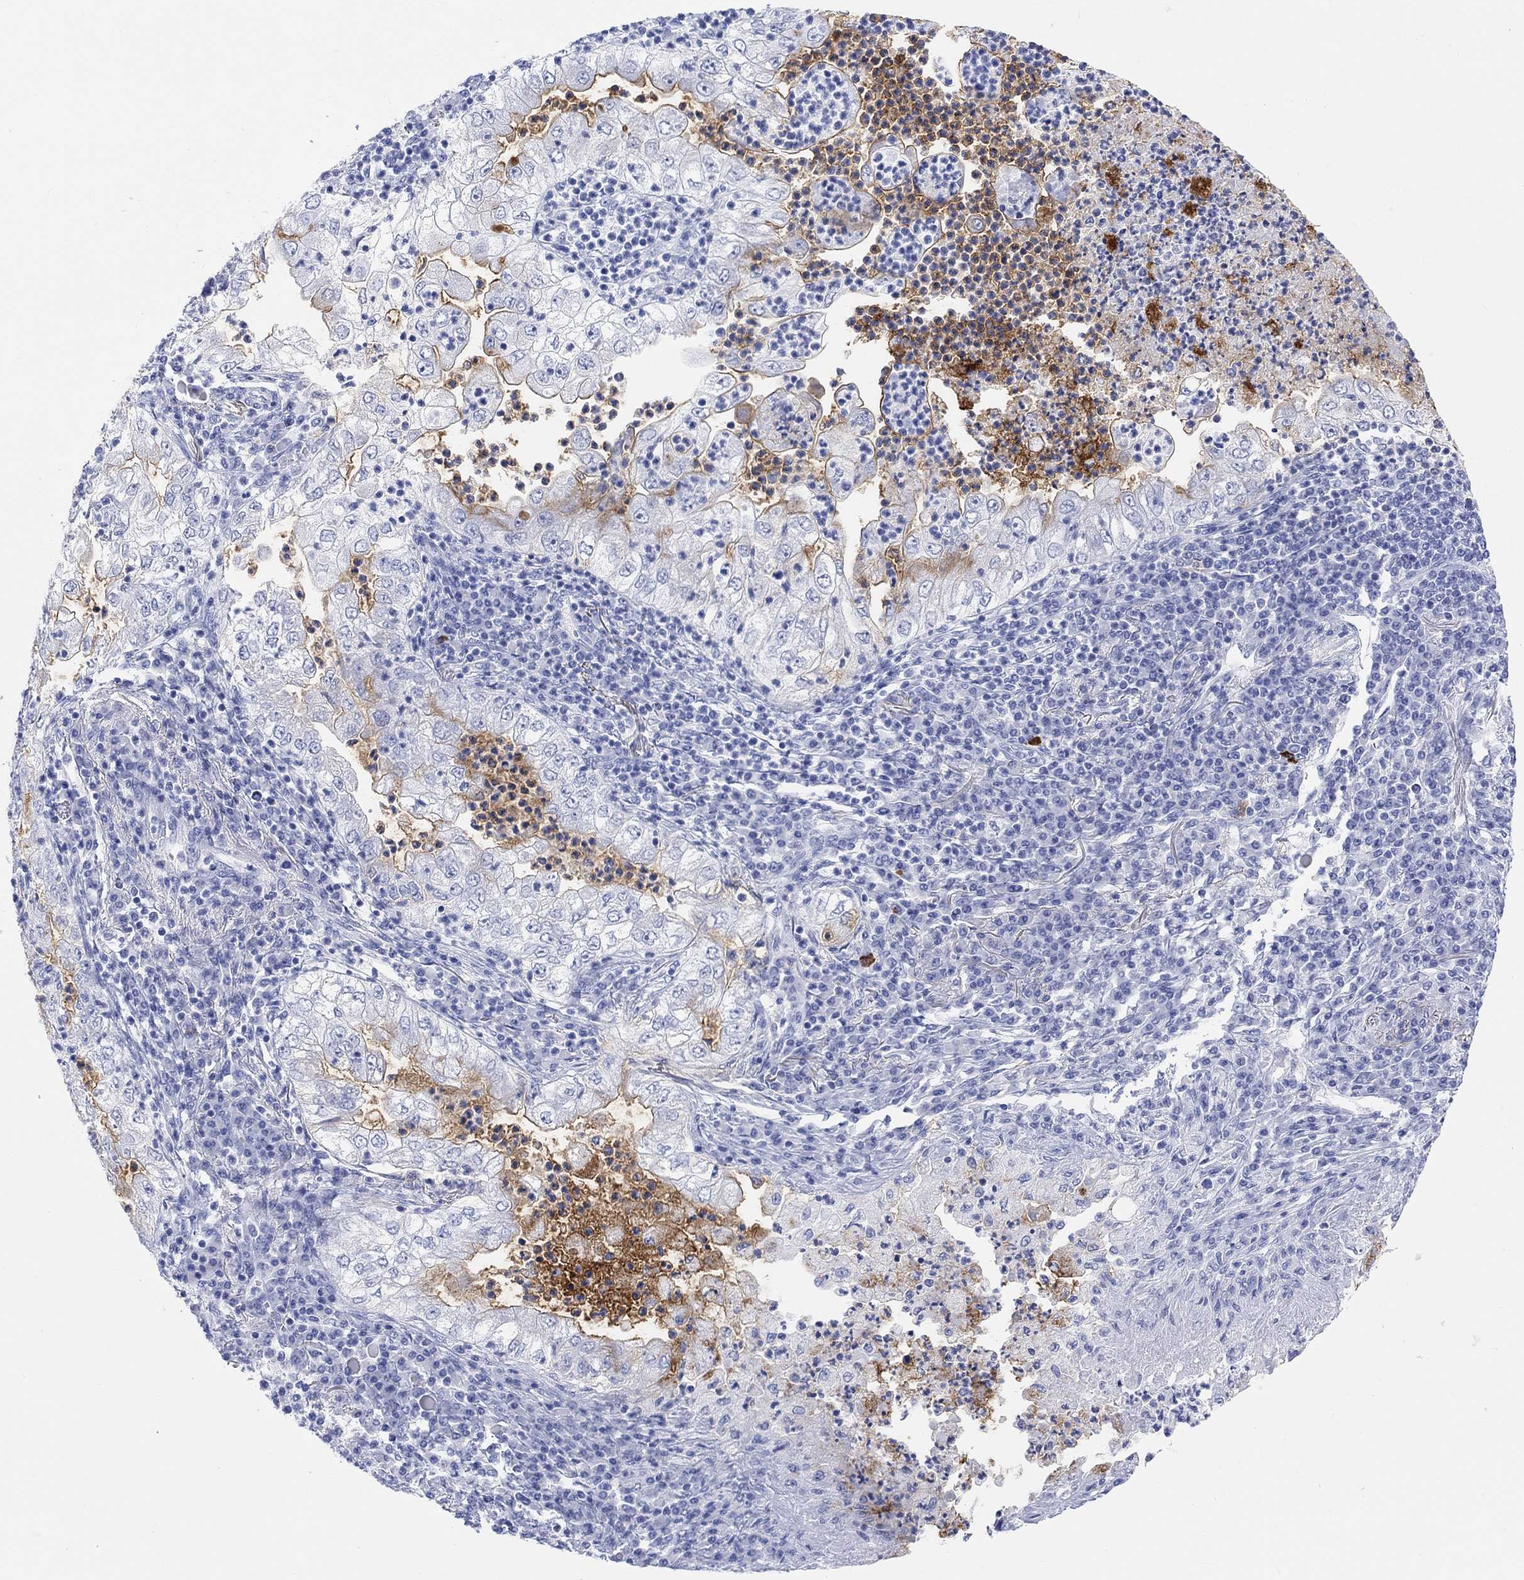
{"staining": {"intensity": "moderate", "quantity": "<25%", "location": "cytoplasmic/membranous"}, "tissue": "lung cancer", "cell_type": "Tumor cells", "image_type": "cancer", "snomed": [{"axis": "morphology", "description": "Adenocarcinoma, NOS"}, {"axis": "topography", "description": "Lung"}], "caption": "Adenocarcinoma (lung) stained for a protein exhibits moderate cytoplasmic/membranous positivity in tumor cells.", "gene": "XIRP2", "patient": {"sex": "female", "age": 73}}